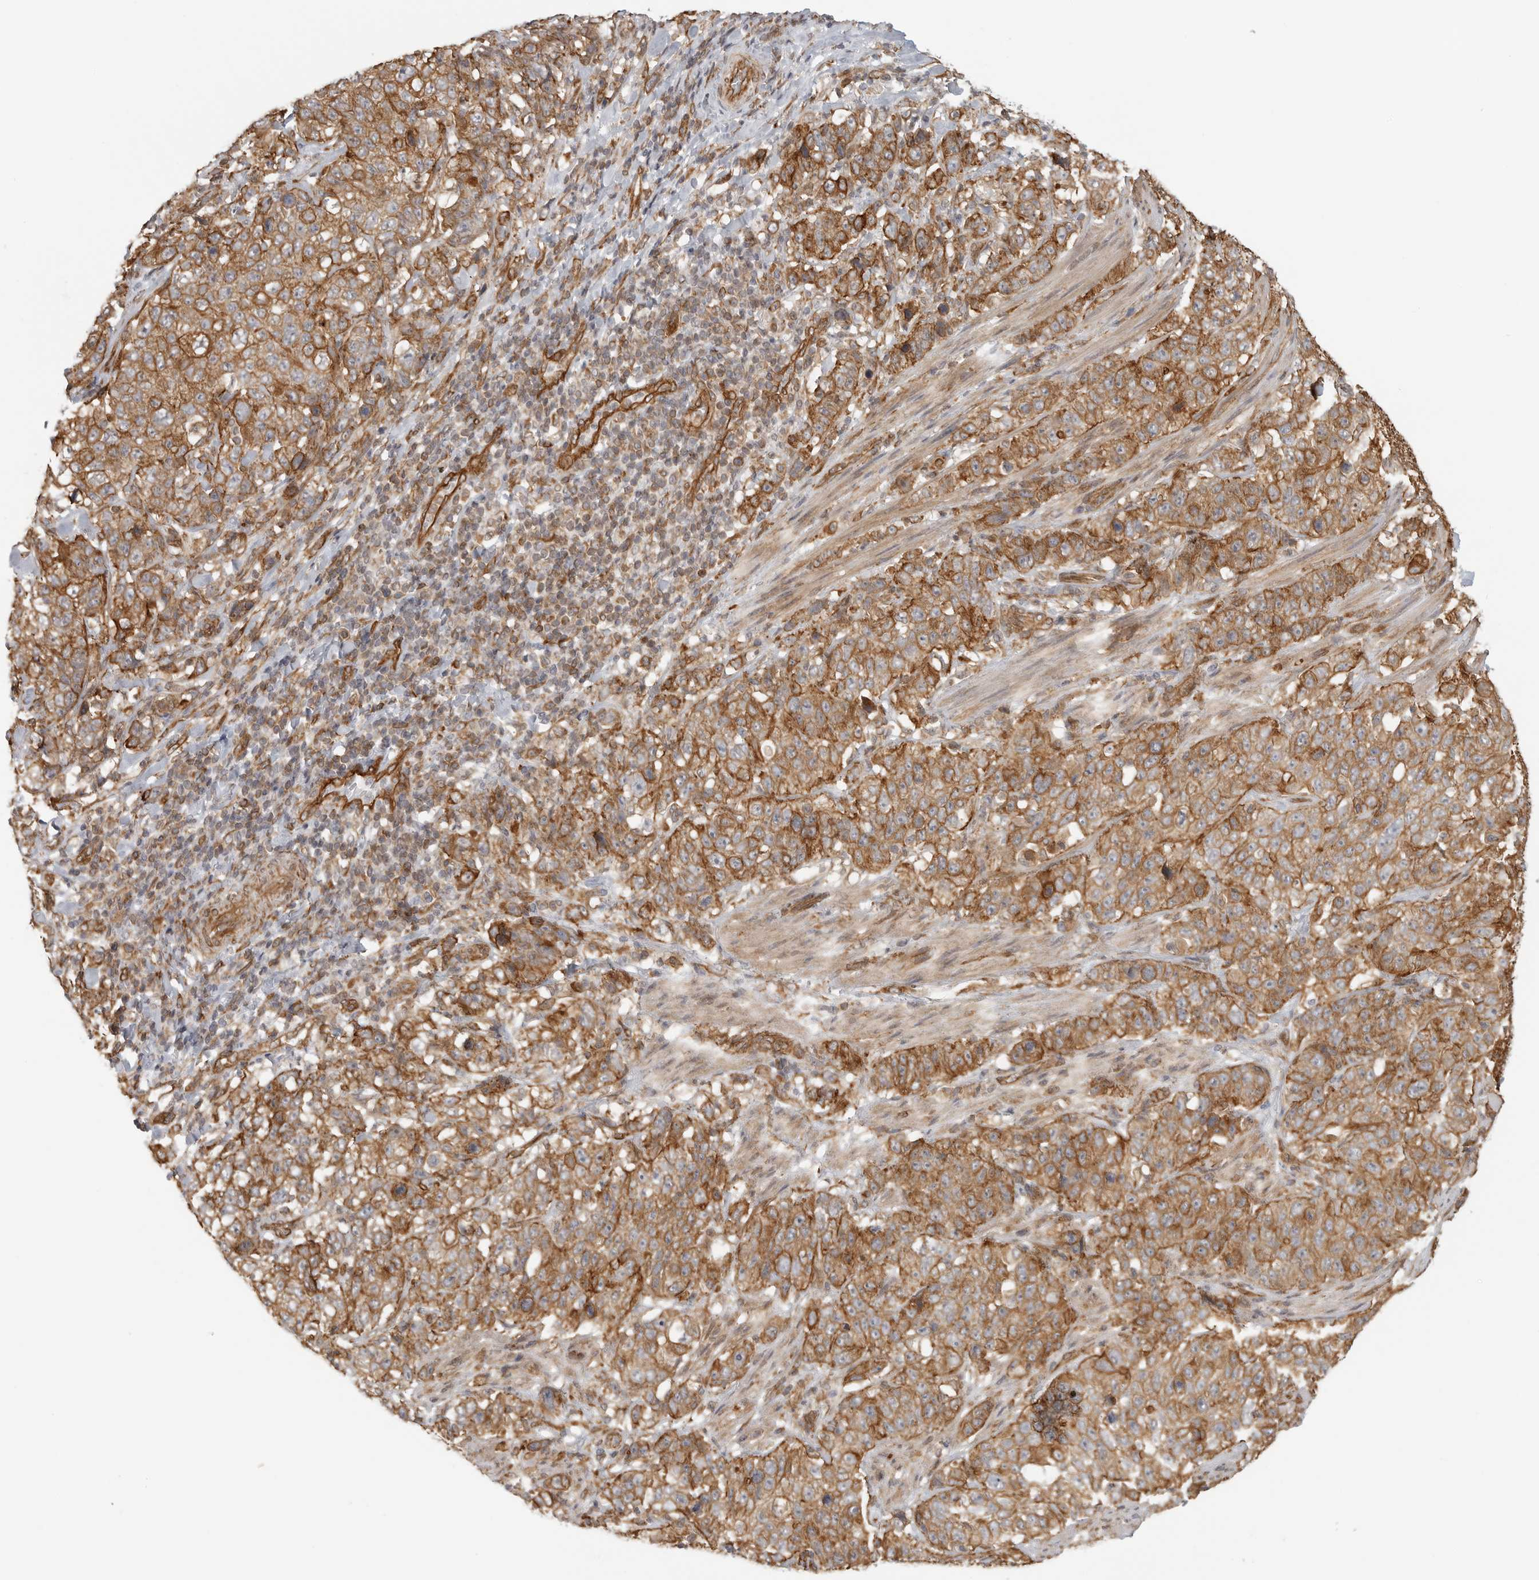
{"staining": {"intensity": "moderate", "quantity": ">75%", "location": "cytoplasmic/membranous"}, "tissue": "stomach cancer", "cell_type": "Tumor cells", "image_type": "cancer", "snomed": [{"axis": "morphology", "description": "Adenocarcinoma, NOS"}, {"axis": "topography", "description": "Stomach"}], "caption": "Immunohistochemical staining of human stomach adenocarcinoma exhibits medium levels of moderate cytoplasmic/membranous positivity in approximately >75% of tumor cells.", "gene": "ATOH7", "patient": {"sex": "male", "age": 48}}